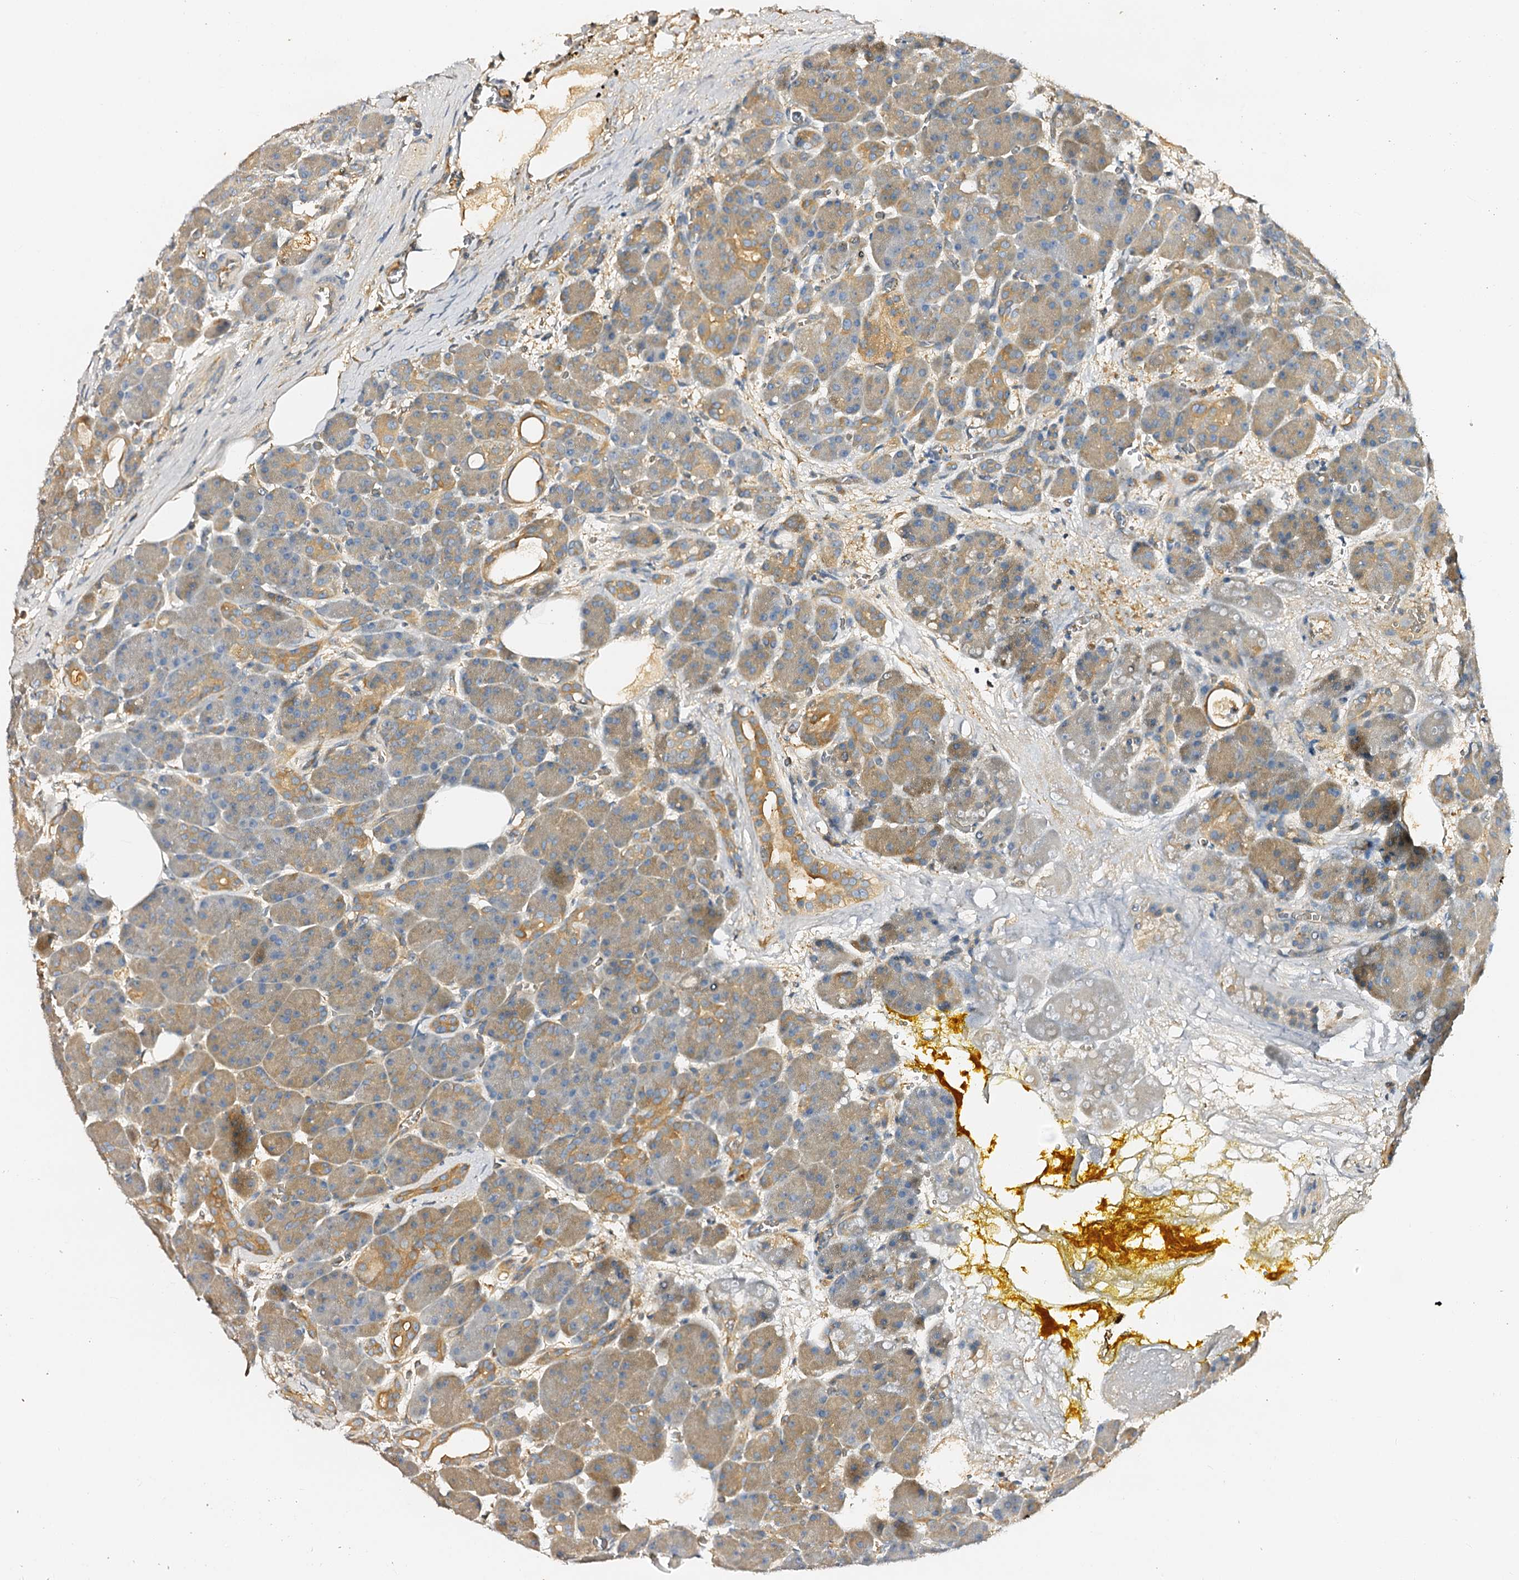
{"staining": {"intensity": "moderate", "quantity": "25%-75%", "location": "cytoplasmic/membranous"}, "tissue": "pancreas", "cell_type": "Exocrine glandular cells", "image_type": "normal", "snomed": [{"axis": "morphology", "description": "Normal tissue, NOS"}, {"axis": "topography", "description": "Pancreas"}], "caption": "Immunohistochemical staining of unremarkable human pancreas displays 25%-75% levels of moderate cytoplasmic/membranous protein staining in about 25%-75% of exocrine glandular cells. The protein of interest is stained brown, and the nuclei are stained in blue (DAB (3,3'-diaminobenzidine) IHC with brightfield microscopy, high magnification).", "gene": "CSKMT", "patient": {"sex": "male", "age": 63}}